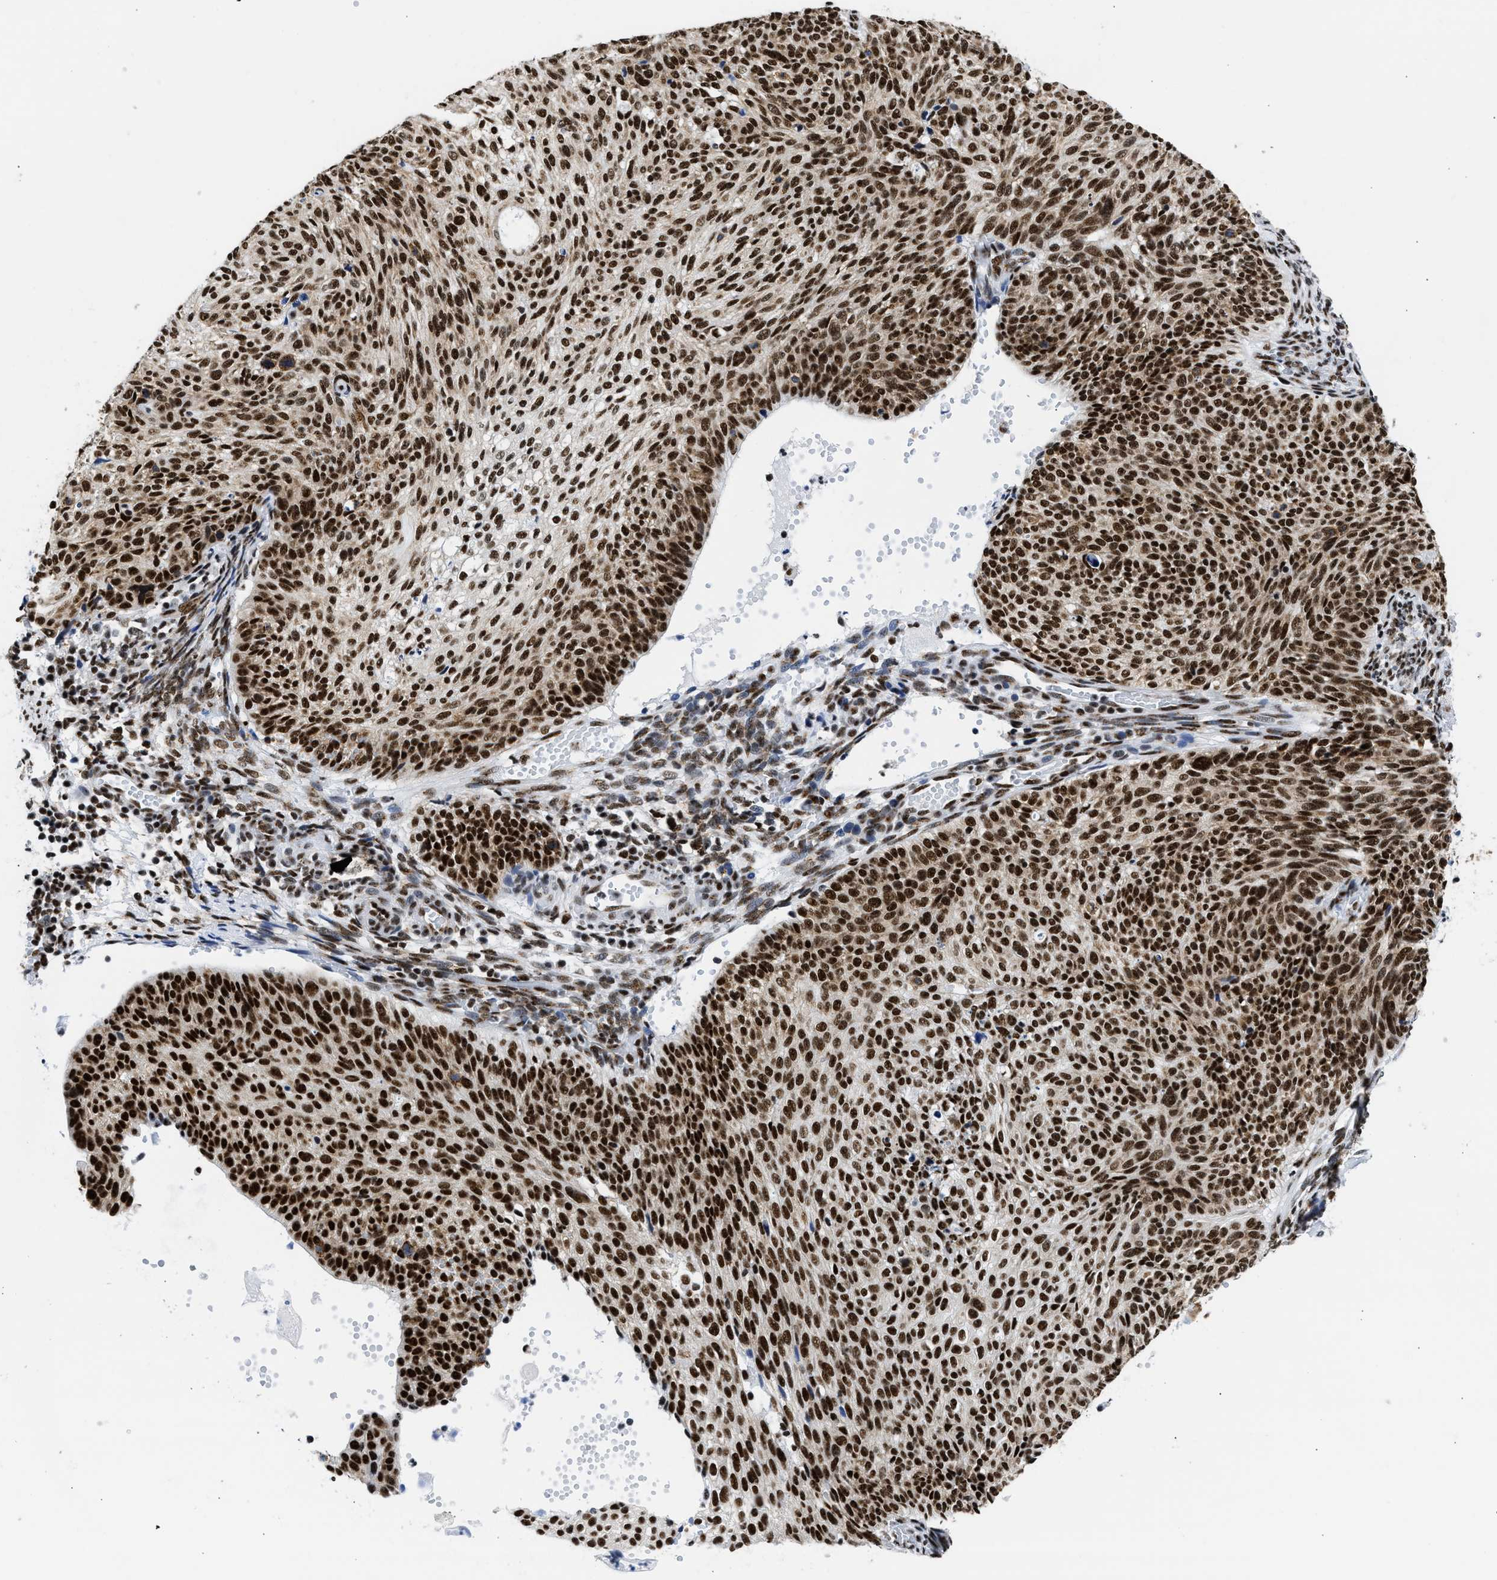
{"staining": {"intensity": "strong", "quantity": ">75%", "location": "nuclear"}, "tissue": "cervical cancer", "cell_type": "Tumor cells", "image_type": "cancer", "snomed": [{"axis": "morphology", "description": "Squamous cell carcinoma, NOS"}, {"axis": "topography", "description": "Cervix"}], "caption": "Squamous cell carcinoma (cervical) stained for a protein (brown) reveals strong nuclear positive staining in approximately >75% of tumor cells.", "gene": "RBM8A", "patient": {"sex": "female", "age": 70}}